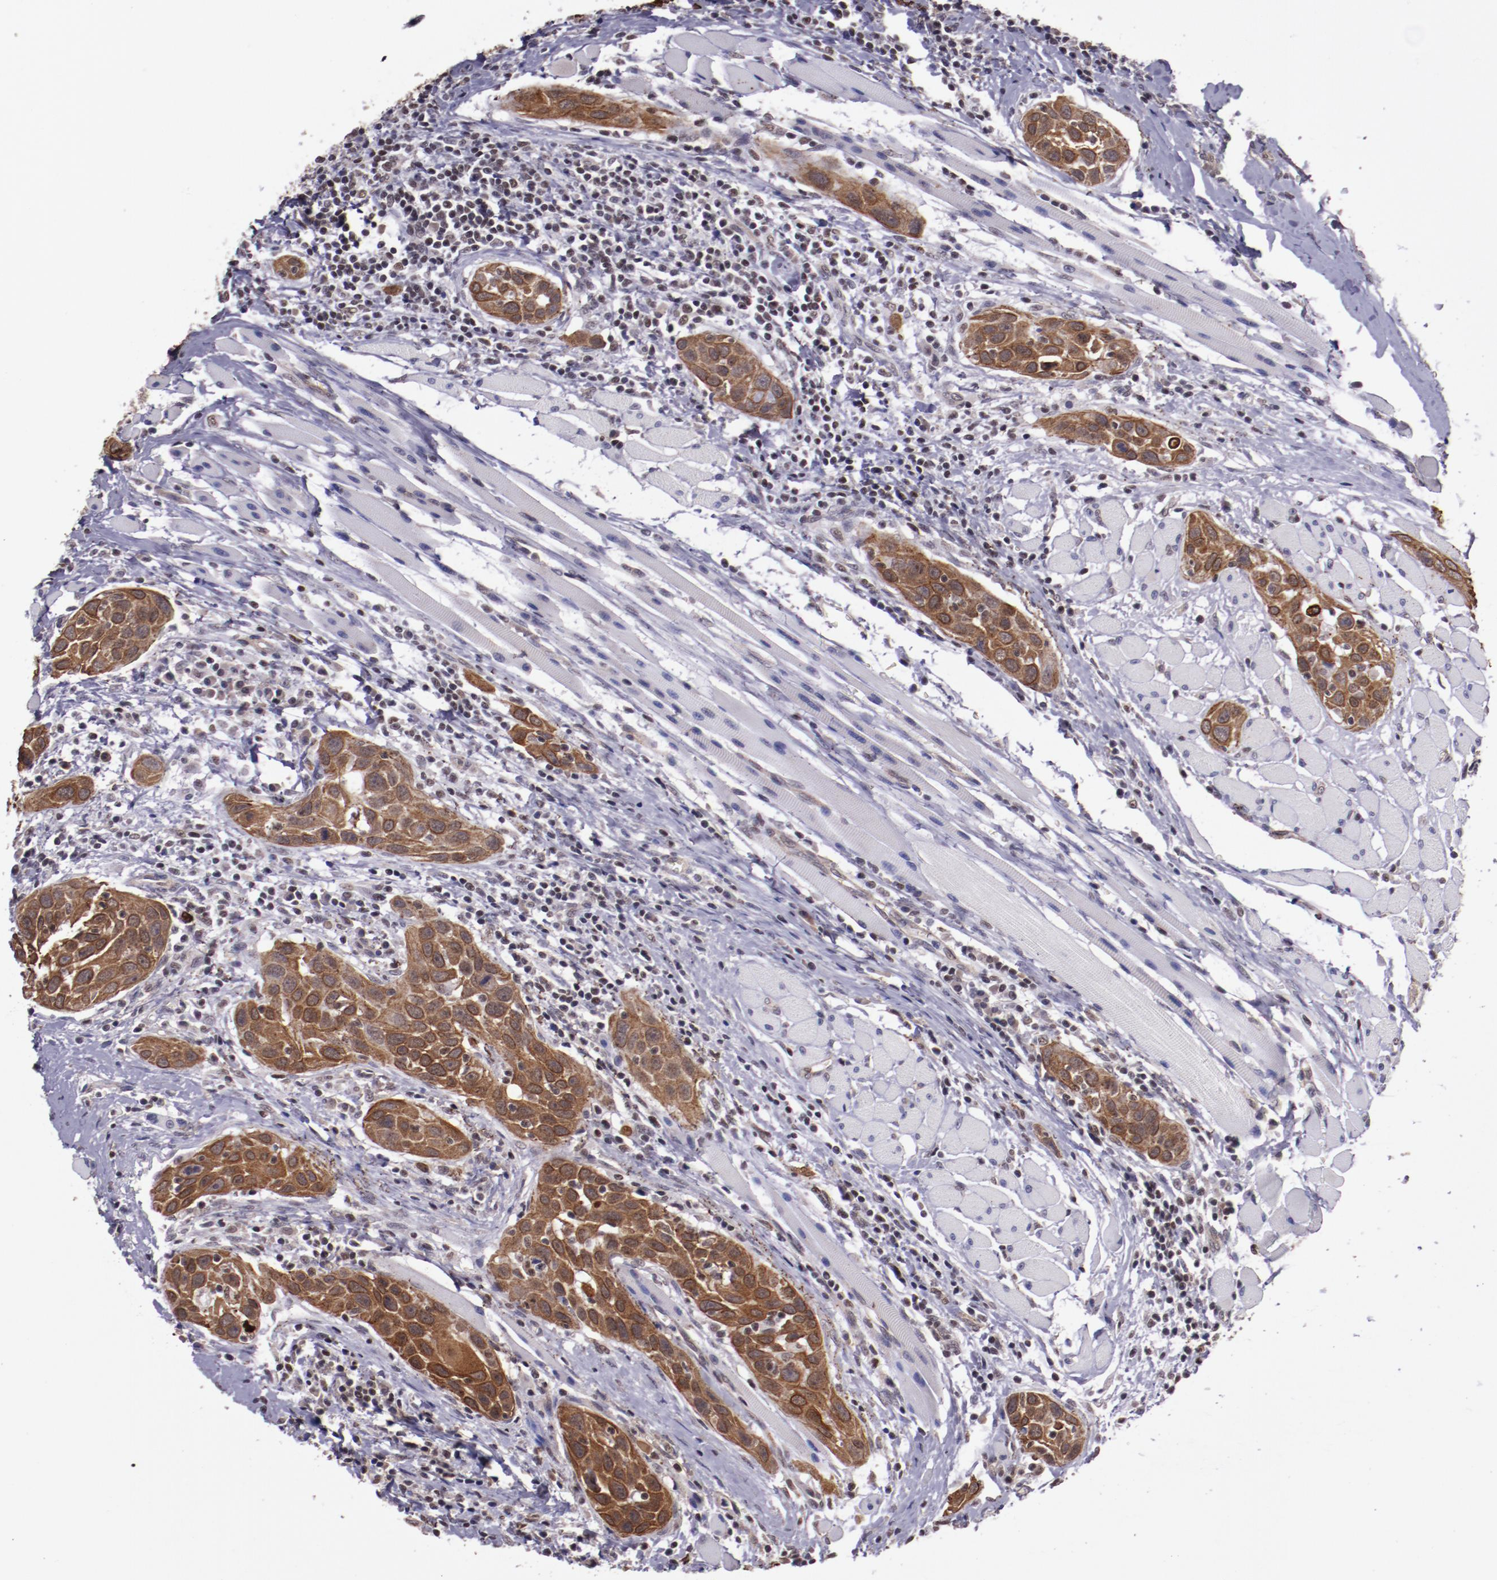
{"staining": {"intensity": "moderate", "quantity": ">75%", "location": "cytoplasmic/membranous"}, "tissue": "head and neck cancer", "cell_type": "Tumor cells", "image_type": "cancer", "snomed": [{"axis": "morphology", "description": "Squamous cell carcinoma, NOS"}, {"axis": "topography", "description": "Oral tissue"}, {"axis": "topography", "description": "Head-Neck"}], "caption": "High-power microscopy captured an IHC micrograph of head and neck squamous cell carcinoma, revealing moderate cytoplasmic/membranous expression in approximately >75% of tumor cells.", "gene": "ELF1", "patient": {"sex": "female", "age": 50}}